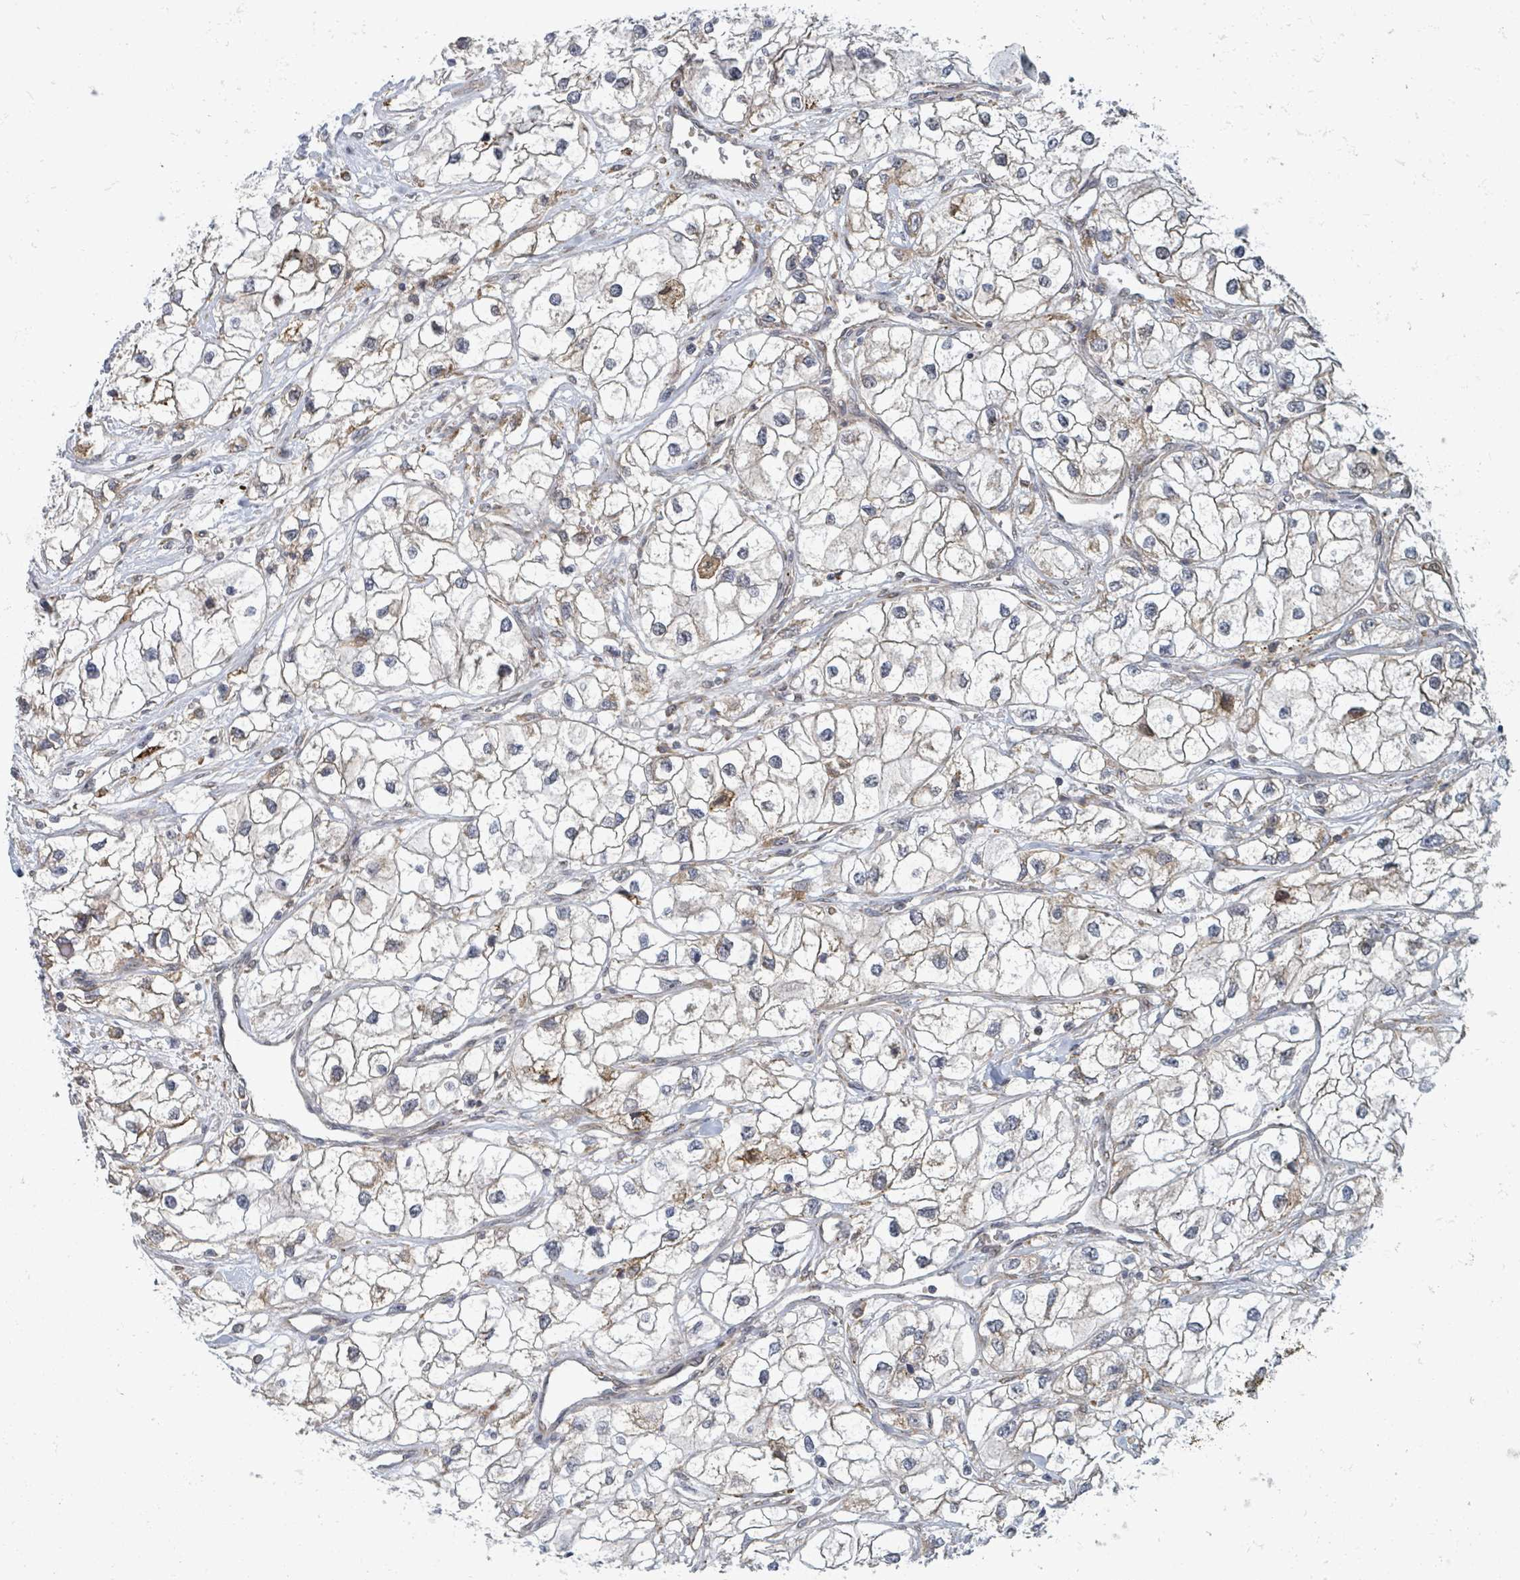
{"staining": {"intensity": "moderate", "quantity": "<25%", "location": "cytoplasmic/membranous"}, "tissue": "renal cancer", "cell_type": "Tumor cells", "image_type": "cancer", "snomed": [{"axis": "morphology", "description": "Adenocarcinoma, NOS"}, {"axis": "topography", "description": "Kidney"}], "caption": "High-power microscopy captured an immunohistochemistry (IHC) photomicrograph of renal adenocarcinoma, revealing moderate cytoplasmic/membranous positivity in about <25% of tumor cells.", "gene": "SHROOM2", "patient": {"sex": "male", "age": 59}}